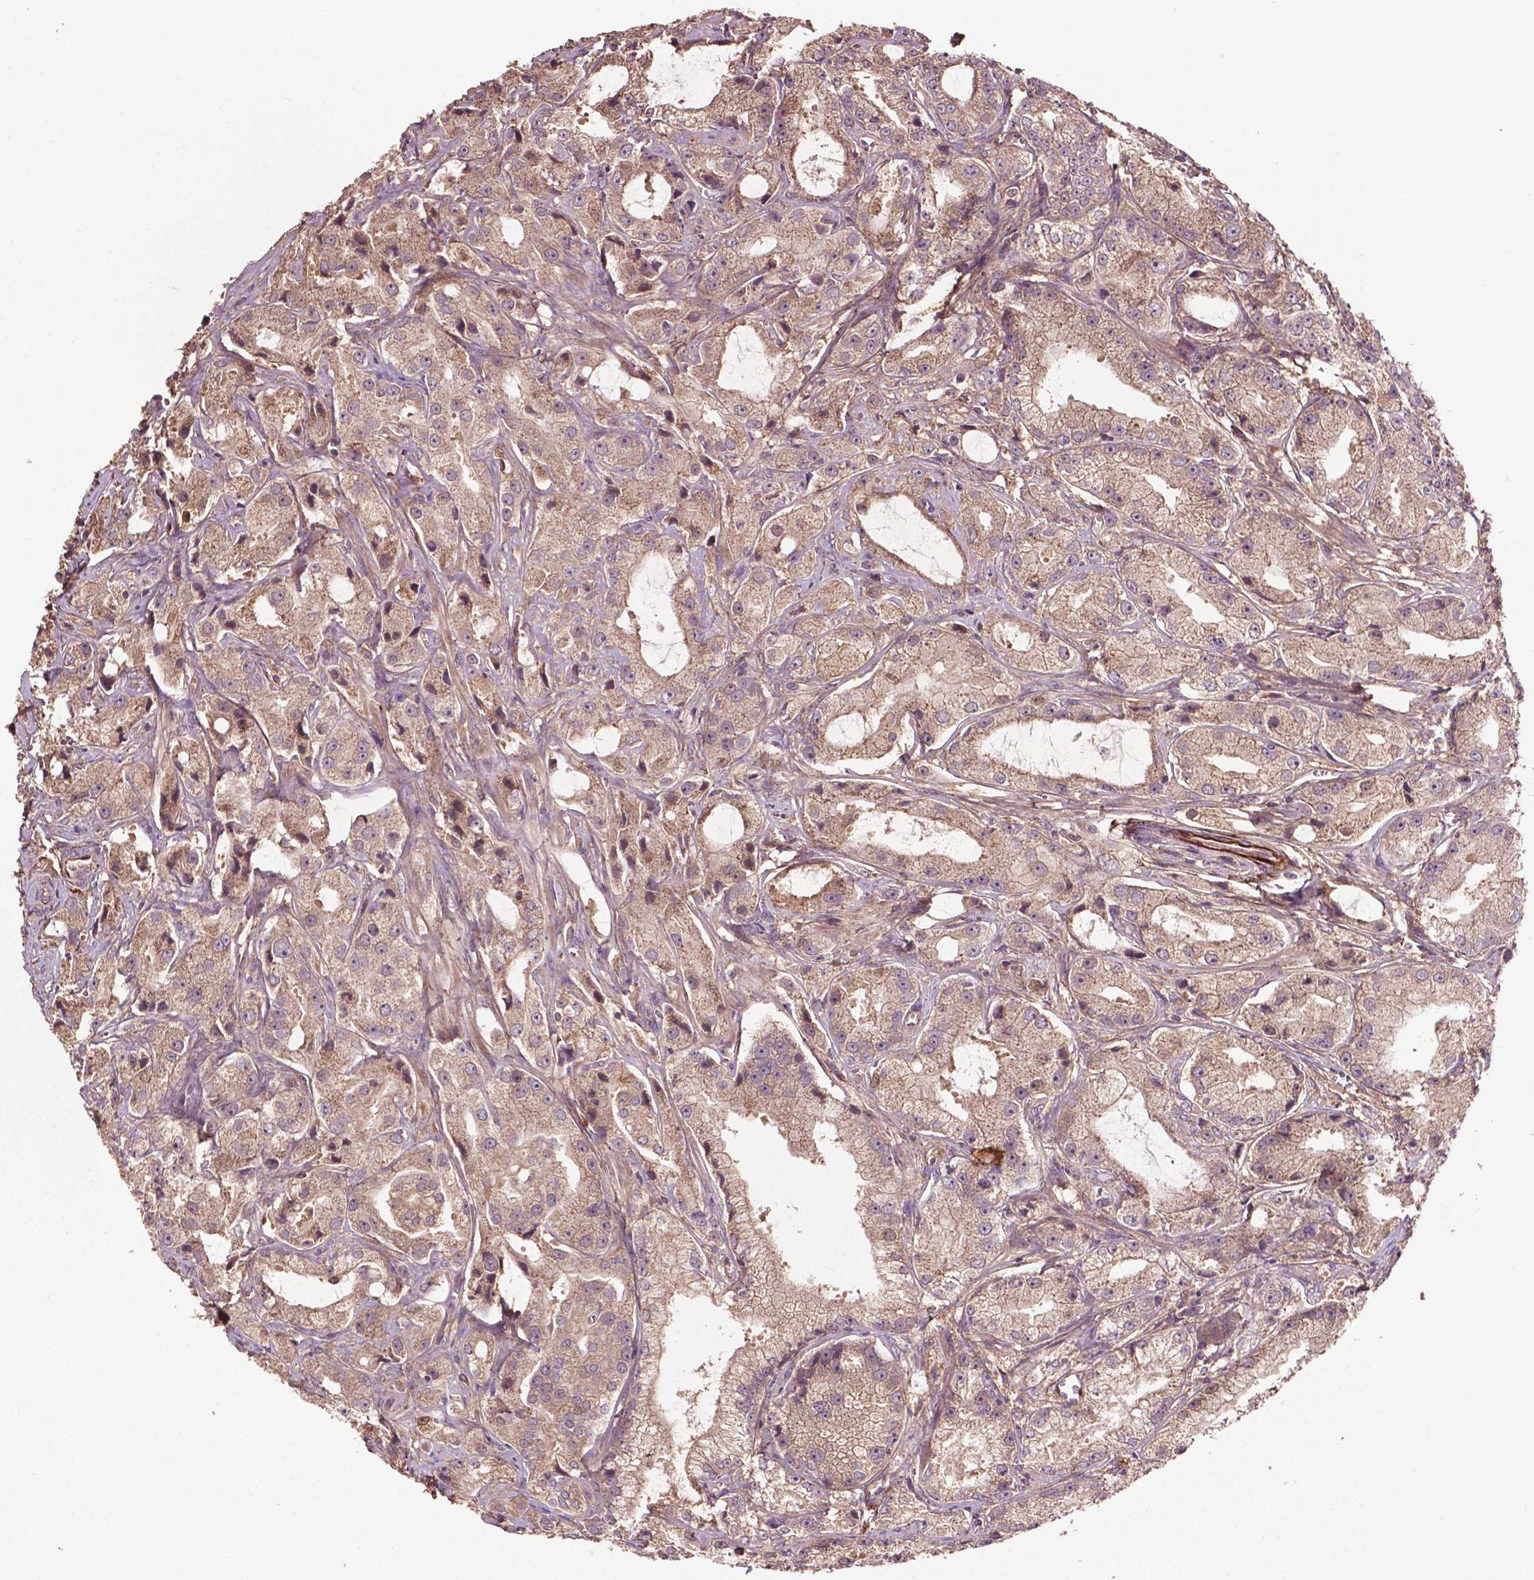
{"staining": {"intensity": "moderate", "quantity": ">75%", "location": "cytoplasmic/membranous"}, "tissue": "prostate cancer", "cell_type": "Tumor cells", "image_type": "cancer", "snomed": [{"axis": "morphology", "description": "Adenocarcinoma, High grade"}, {"axis": "topography", "description": "Prostate"}], "caption": "Immunohistochemistry (IHC) histopathology image of prostate cancer (high-grade adenocarcinoma) stained for a protein (brown), which reveals medium levels of moderate cytoplasmic/membranous staining in about >75% of tumor cells.", "gene": "GJA9", "patient": {"sex": "male", "age": 64}}